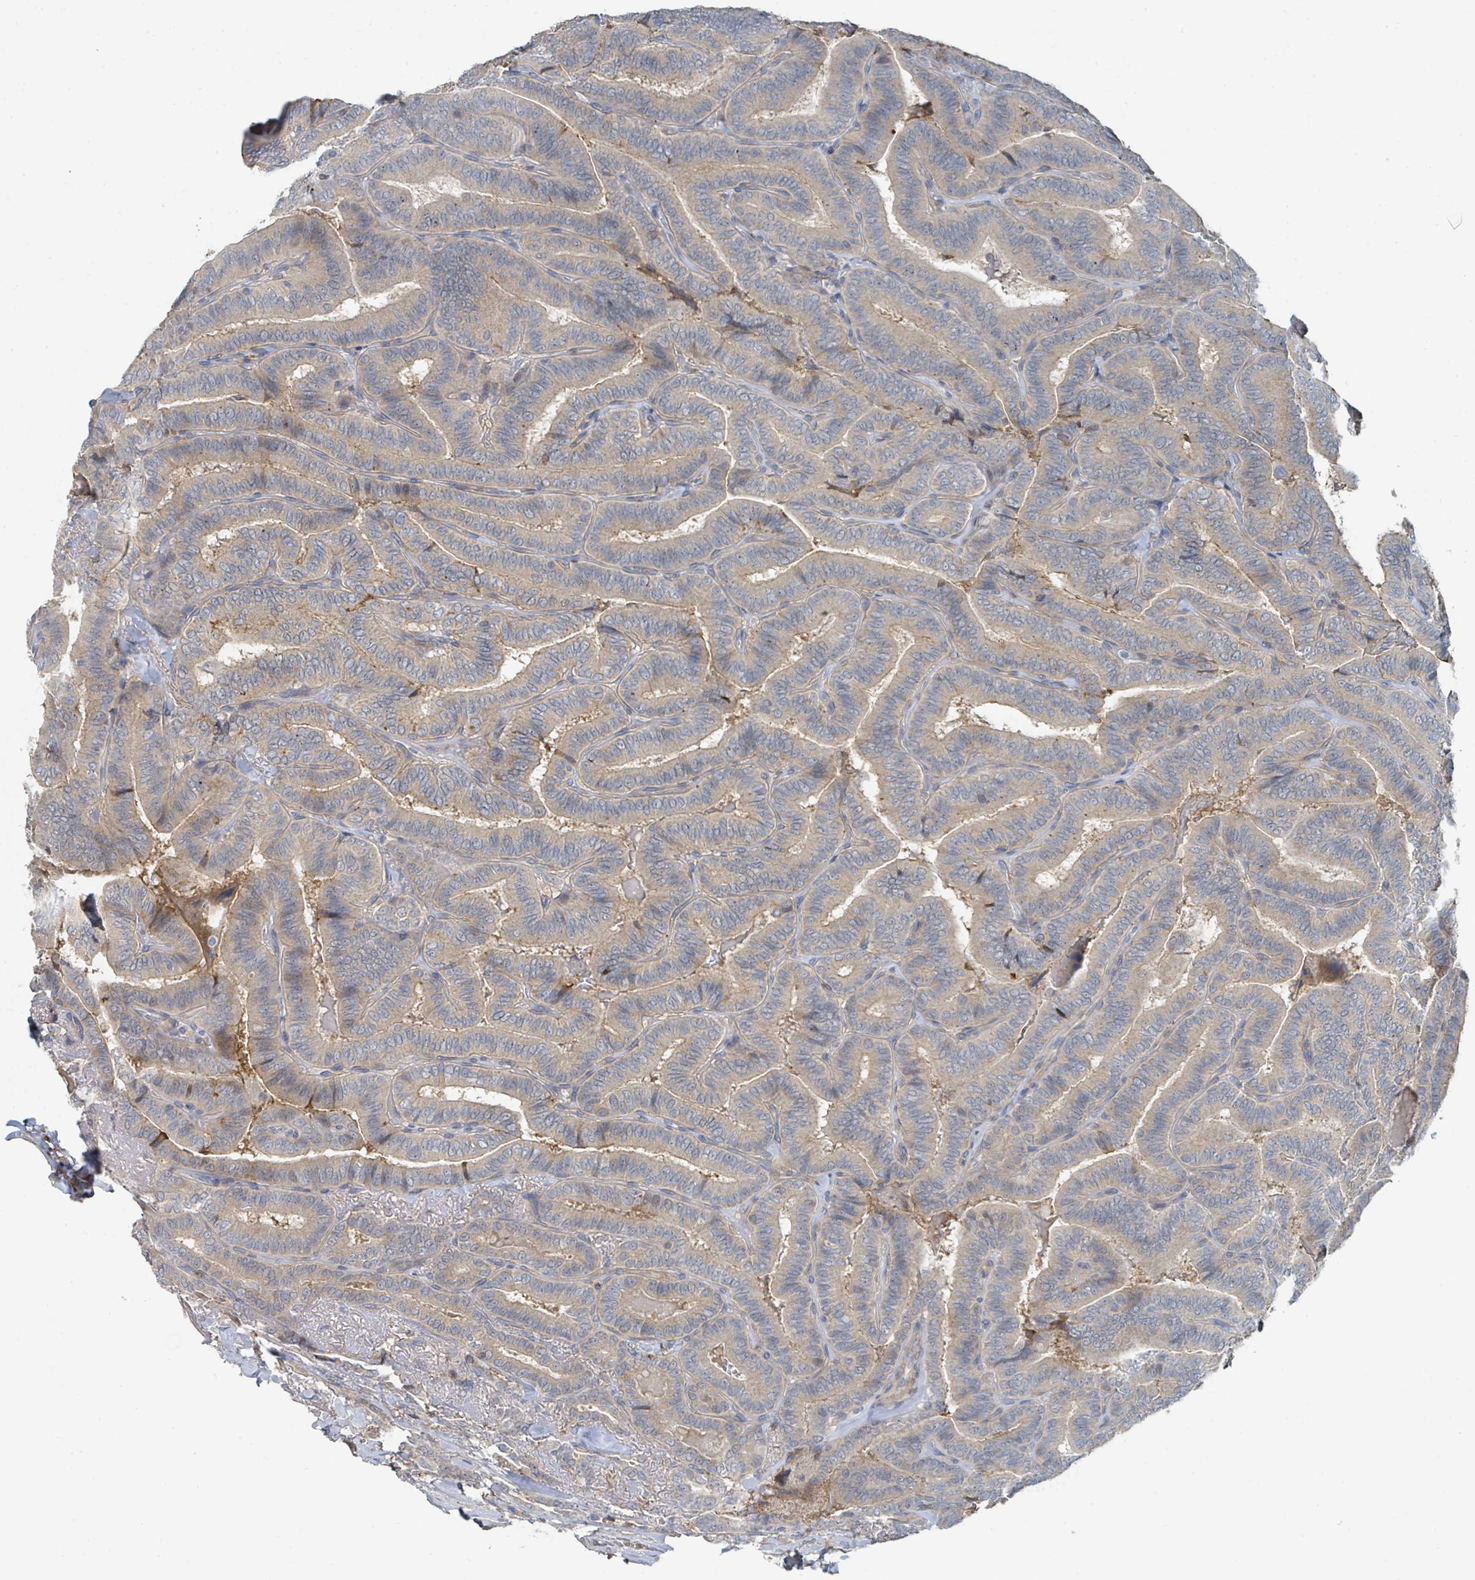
{"staining": {"intensity": "weak", "quantity": "25%-75%", "location": "cytoplasmic/membranous"}, "tissue": "thyroid cancer", "cell_type": "Tumor cells", "image_type": "cancer", "snomed": [{"axis": "morphology", "description": "Papillary adenocarcinoma, NOS"}, {"axis": "topography", "description": "Thyroid gland"}], "caption": "Papillary adenocarcinoma (thyroid) stained with a protein marker demonstrates weak staining in tumor cells.", "gene": "LRRC42", "patient": {"sex": "male", "age": 61}}